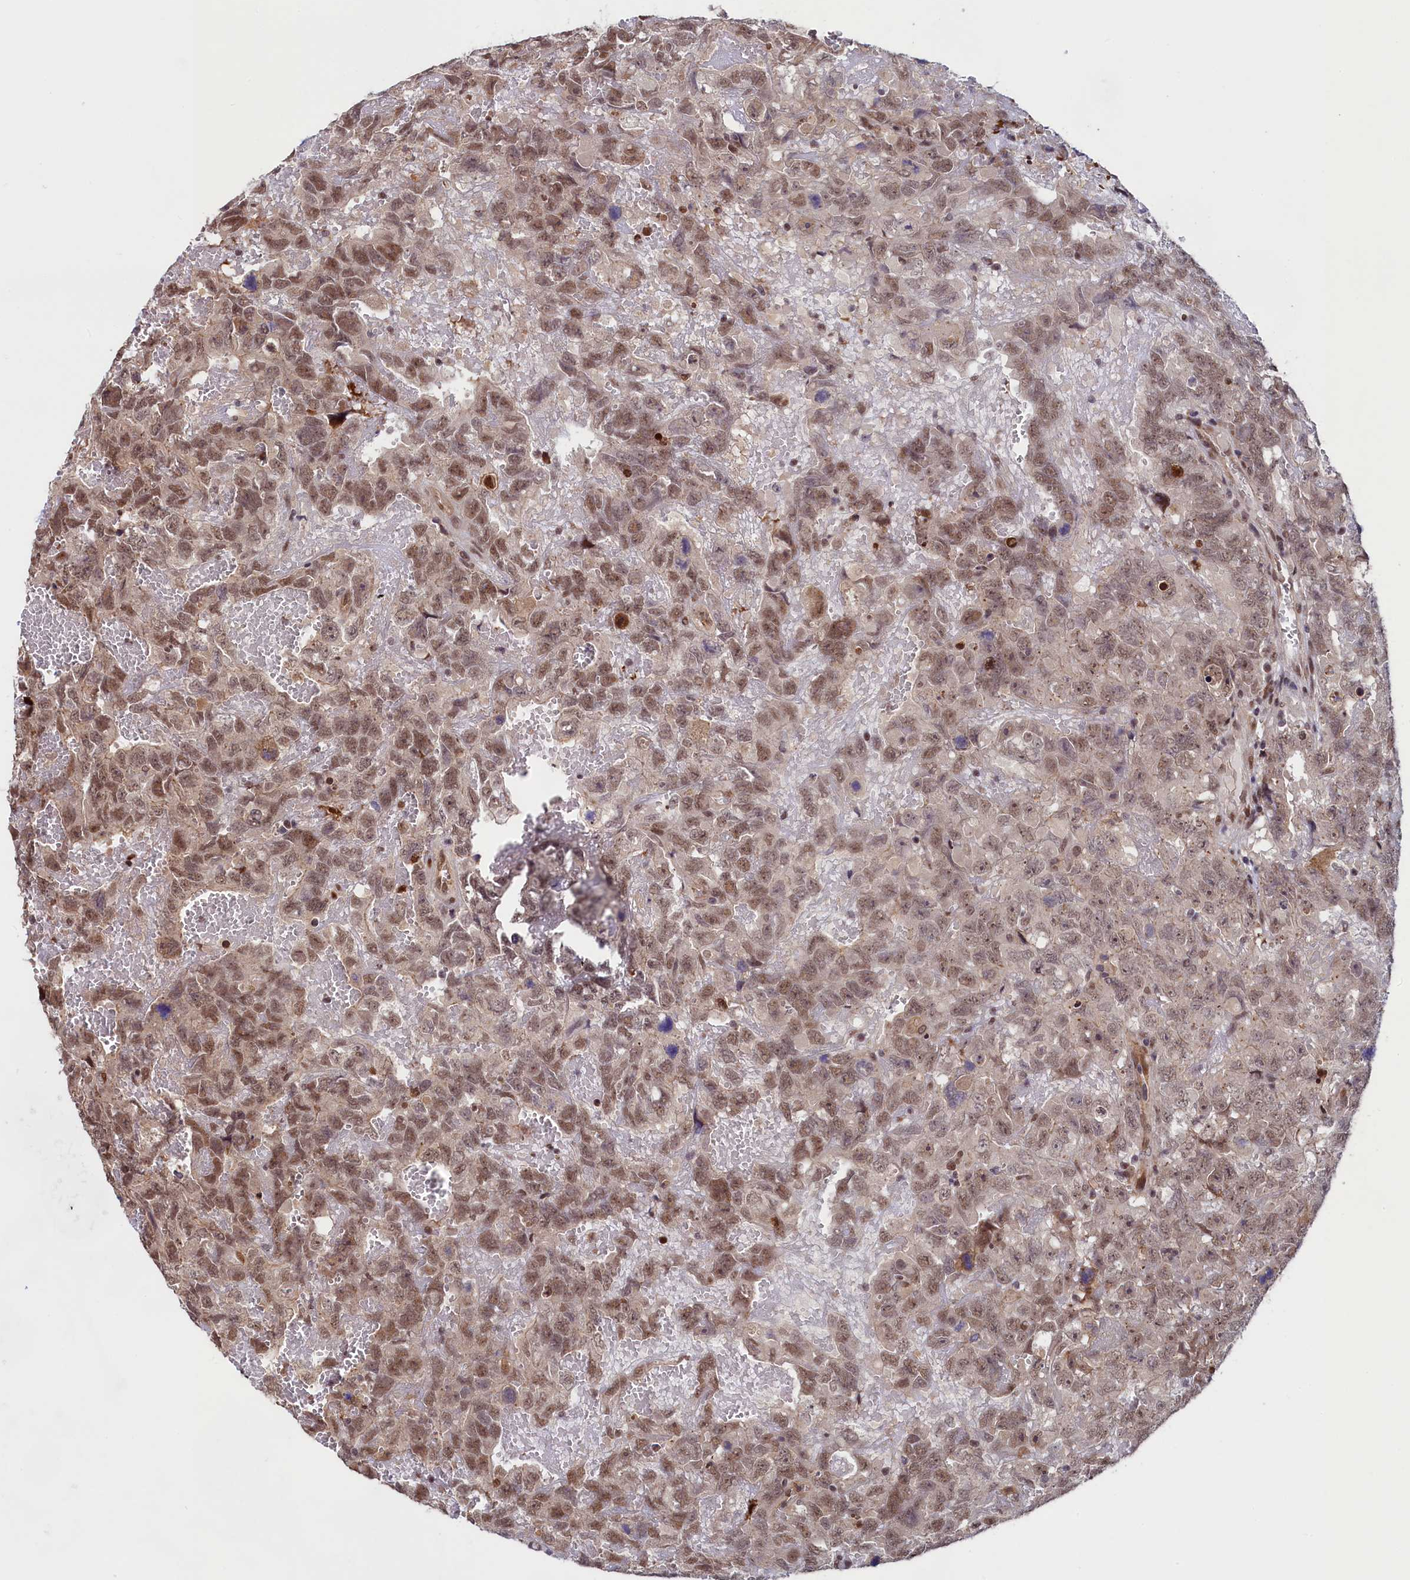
{"staining": {"intensity": "moderate", "quantity": ">75%", "location": "nuclear"}, "tissue": "testis cancer", "cell_type": "Tumor cells", "image_type": "cancer", "snomed": [{"axis": "morphology", "description": "Carcinoma, Embryonal, NOS"}, {"axis": "topography", "description": "Testis"}], "caption": "Testis cancer (embryonal carcinoma) stained for a protein displays moderate nuclear positivity in tumor cells.", "gene": "LEO1", "patient": {"sex": "male", "age": 45}}